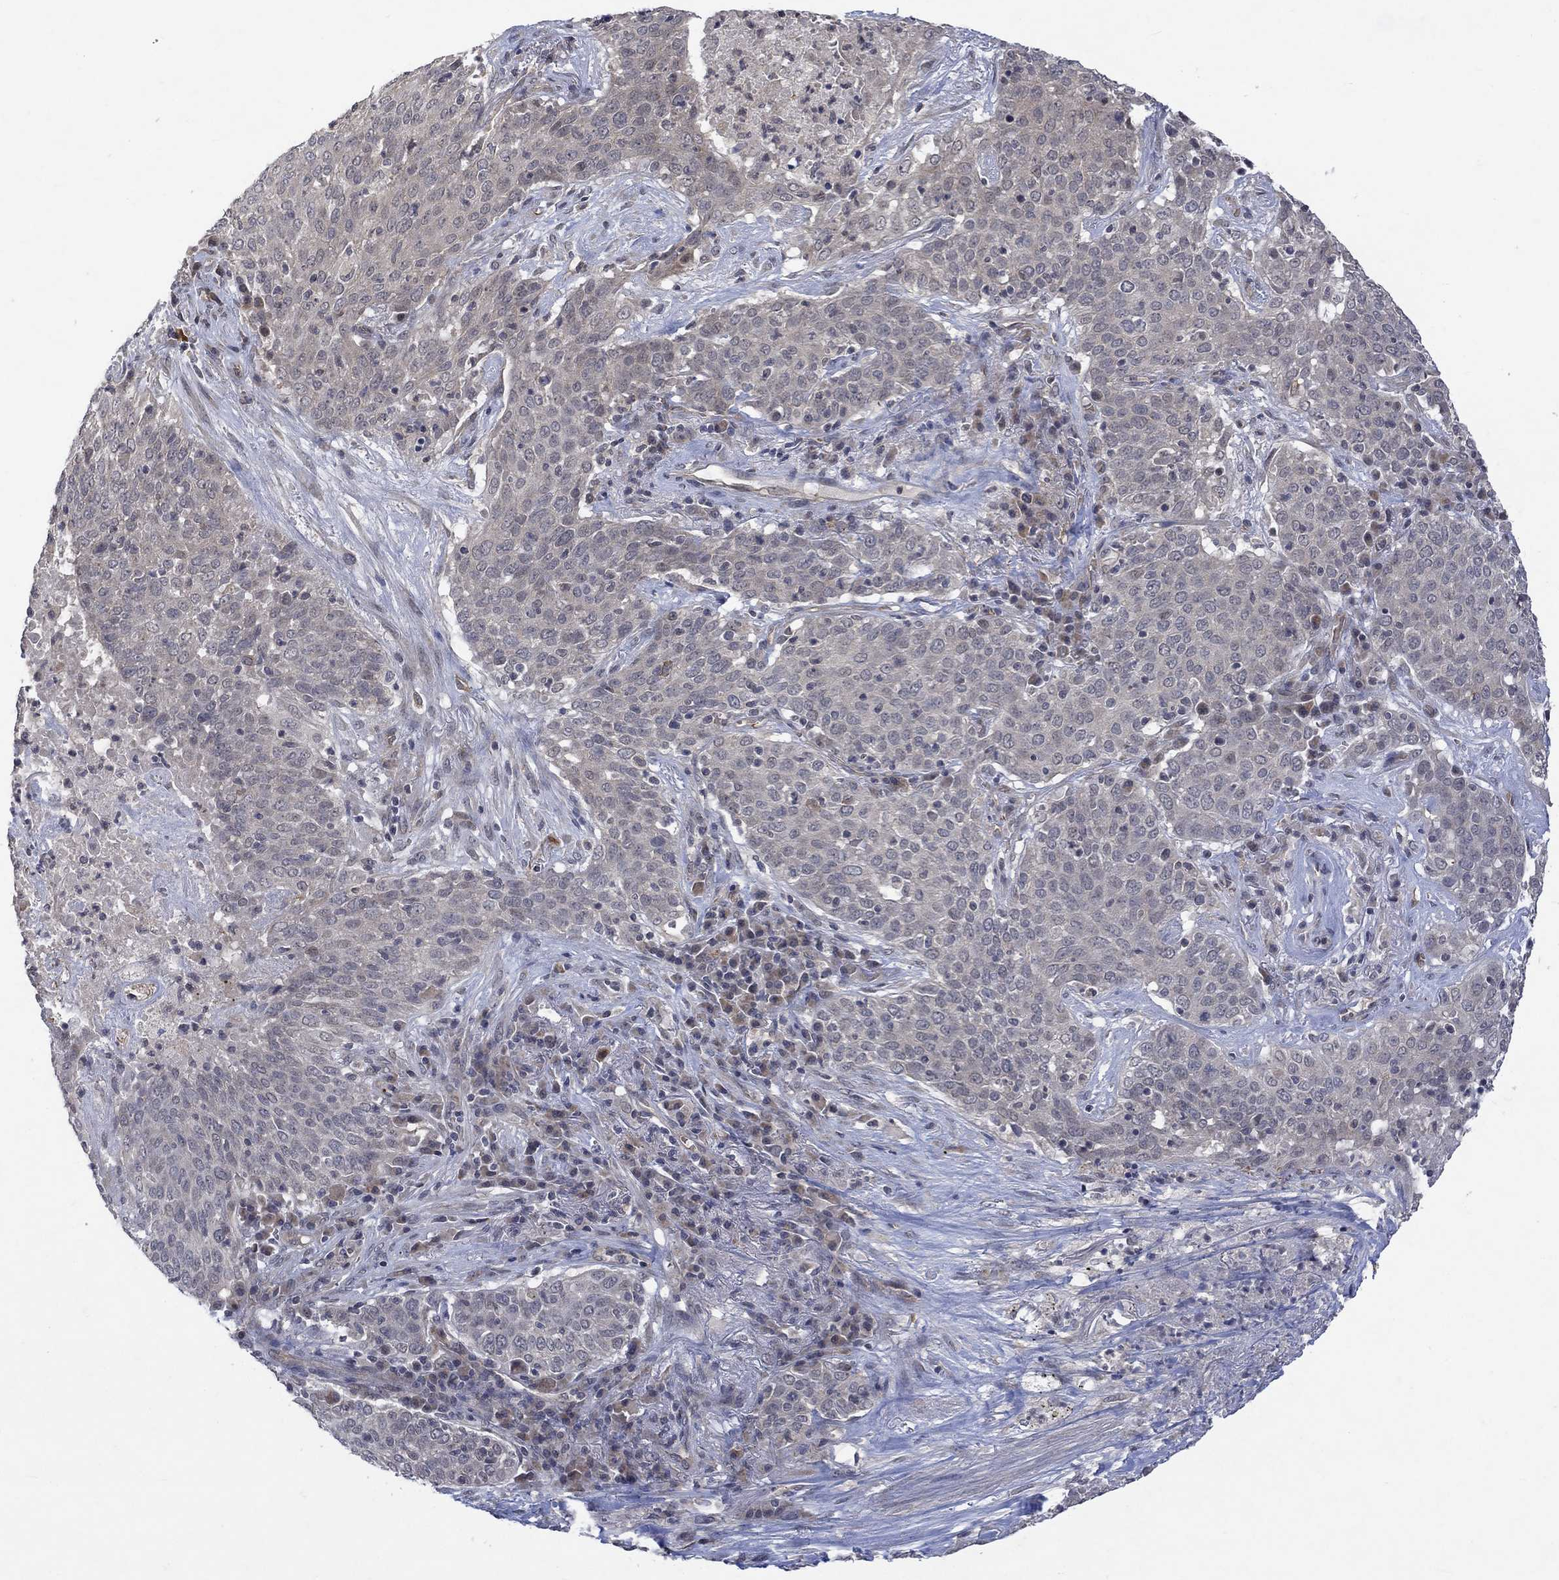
{"staining": {"intensity": "negative", "quantity": "none", "location": "none"}, "tissue": "lung cancer", "cell_type": "Tumor cells", "image_type": "cancer", "snomed": [{"axis": "morphology", "description": "Squamous cell carcinoma, NOS"}, {"axis": "topography", "description": "Lung"}], "caption": "IHC image of neoplastic tissue: human lung squamous cell carcinoma stained with DAB (3,3'-diaminobenzidine) reveals no significant protein staining in tumor cells. Brightfield microscopy of IHC stained with DAB (3,3'-diaminobenzidine) (brown) and hematoxylin (blue), captured at high magnification.", "gene": "GRIN2D", "patient": {"sex": "male", "age": 82}}